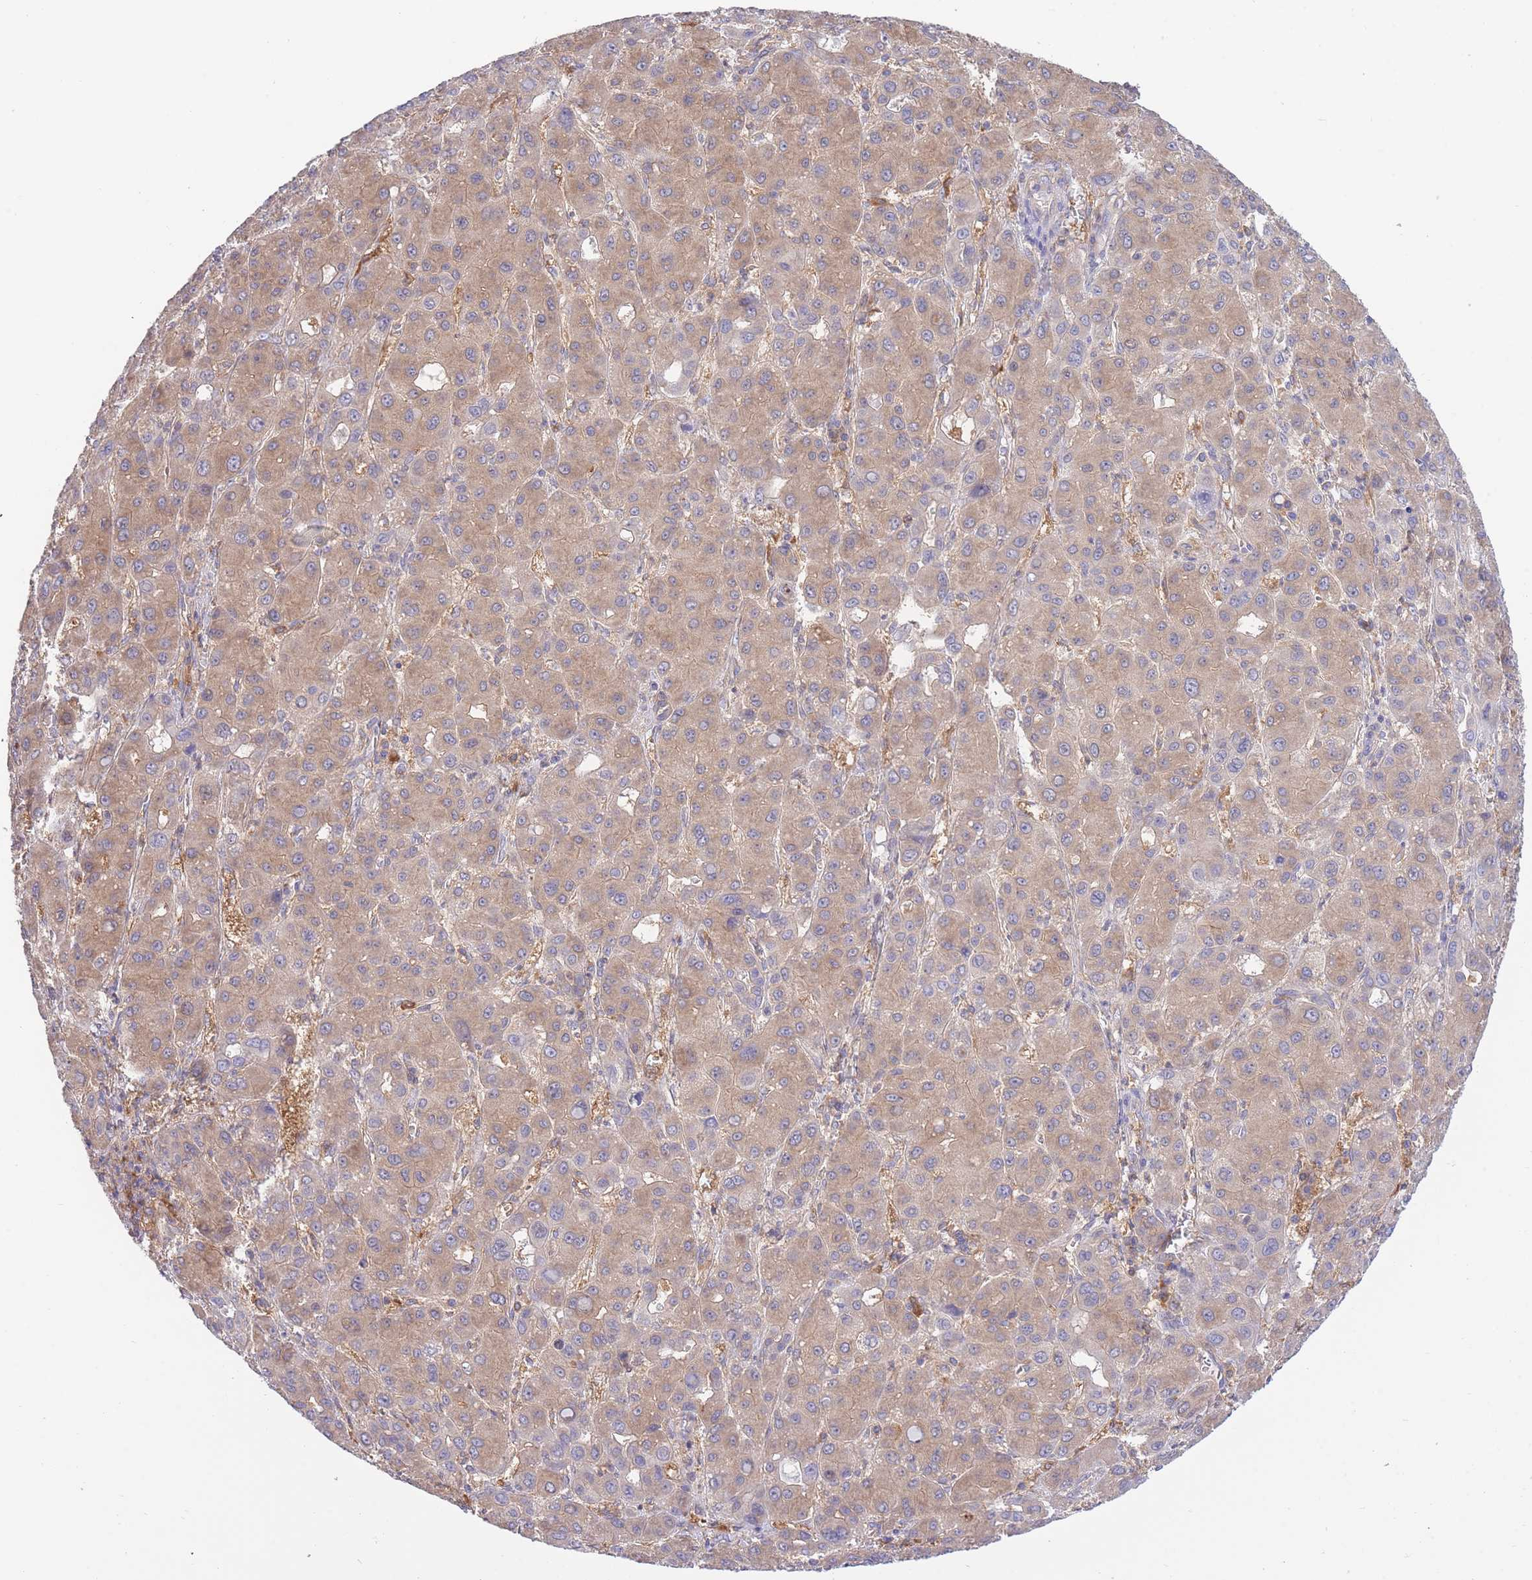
{"staining": {"intensity": "moderate", "quantity": ">75%", "location": "cytoplasmic/membranous"}, "tissue": "liver cancer", "cell_type": "Tumor cells", "image_type": "cancer", "snomed": [{"axis": "morphology", "description": "Carcinoma, Hepatocellular, NOS"}, {"axis": "topography", "description": "Liver"}], "caption": "Liver hepatocellular carcinoma stained with IHC reveals moderate cytoplasmic/membranous positivity in approximately >75% of tumor cells.", "gene": "NAMPT", "patient": {"sex": "male", "age": 55}}